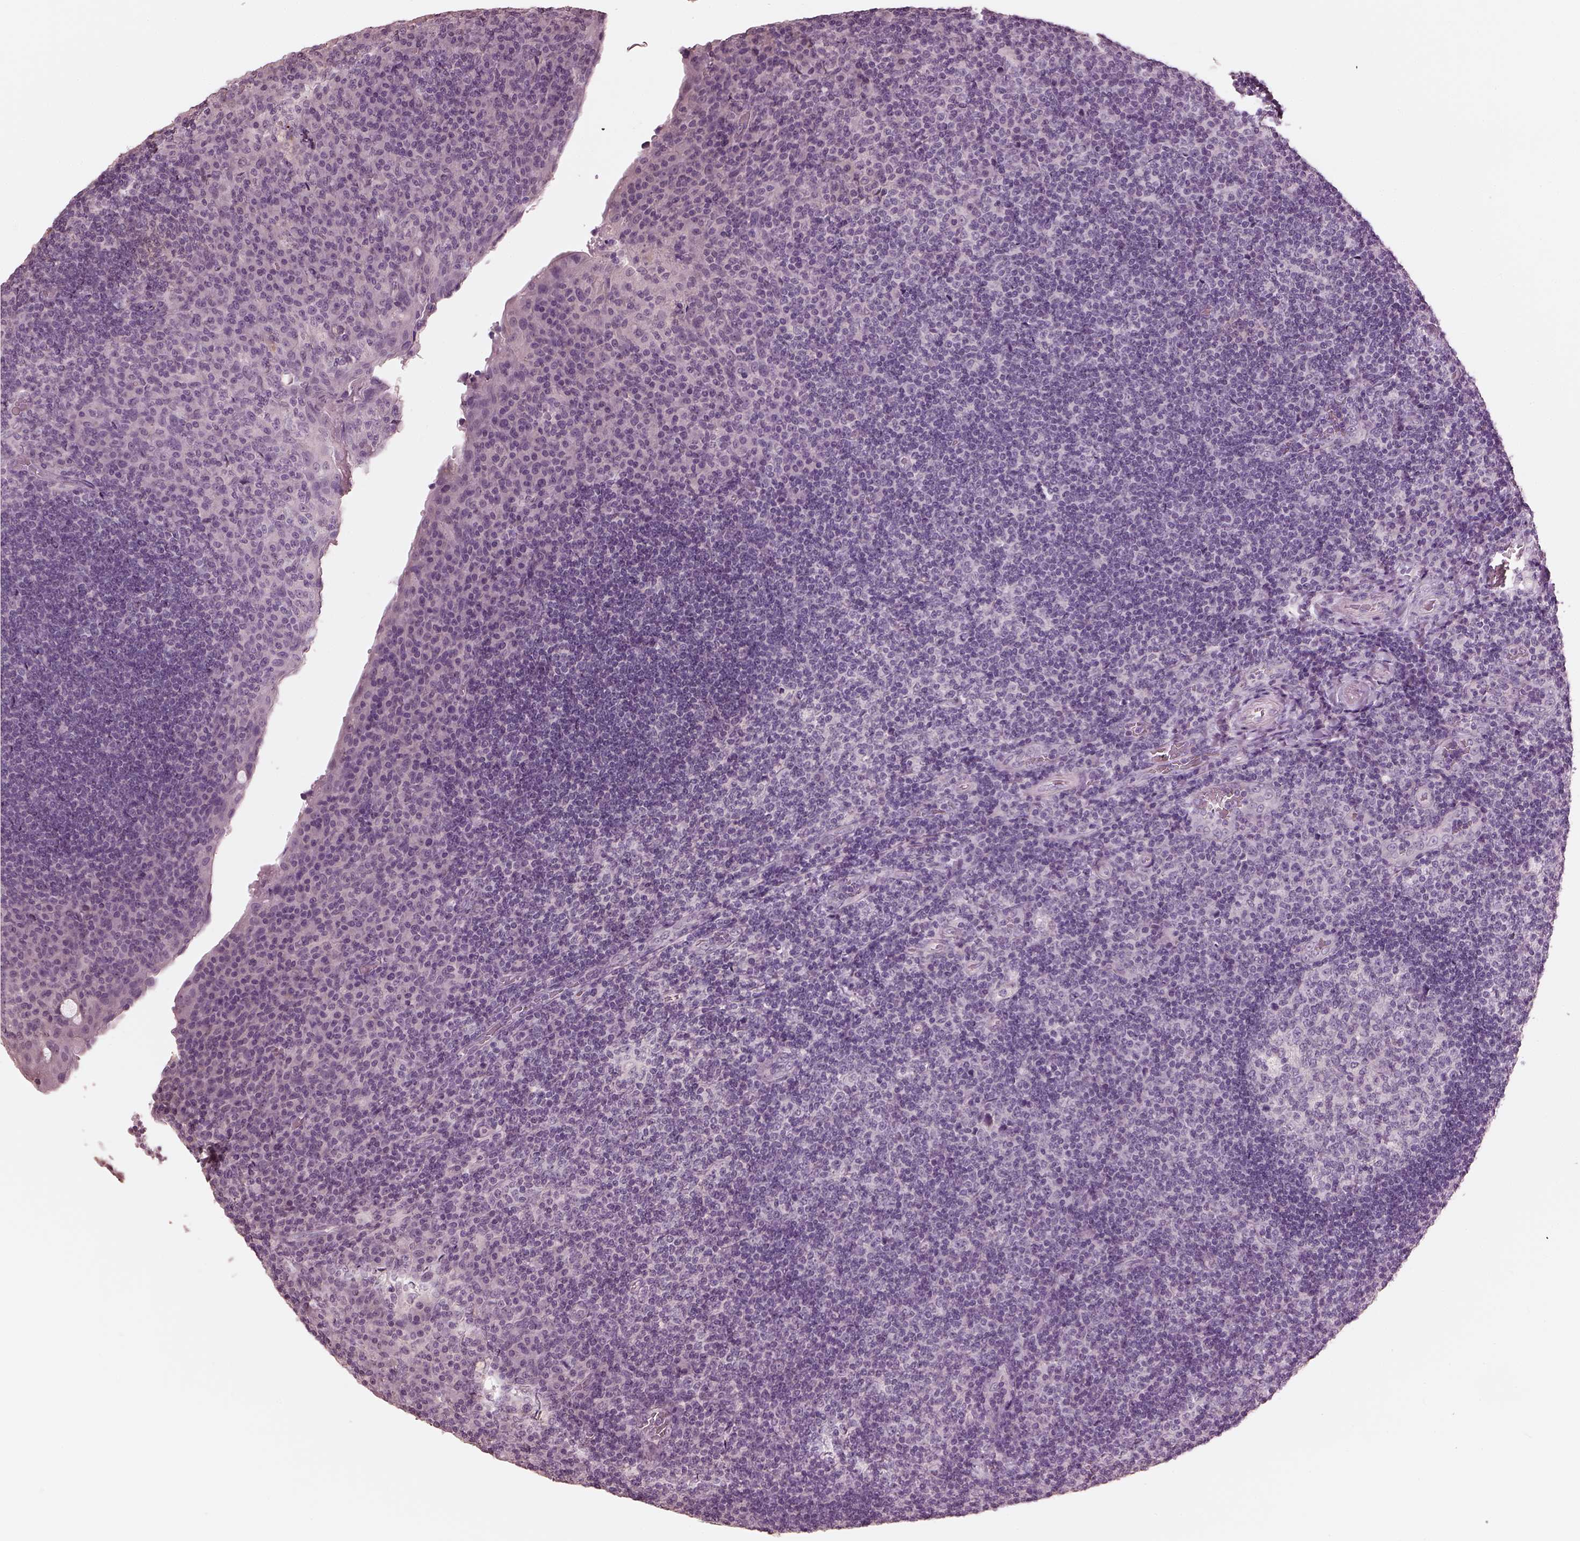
{"staining": {"intensity": "negative", "quantity": "none", "location": "none"}, "tissue": "tonsil", "cell_type": "Germinal center cells", "image_type": "normal", "snomed": [{"axis": "morphology", "description": "Normal tissue, NOS"}, {"axis": "topography", "description": "Tonsil"}], "caption": "IHC histopathology image of normal tonsil stained for a protein (brown), which exhibits no positivity in germinal center cells.", "gene": "OPTC", "patient": {"sex": "male", "age": 17}}